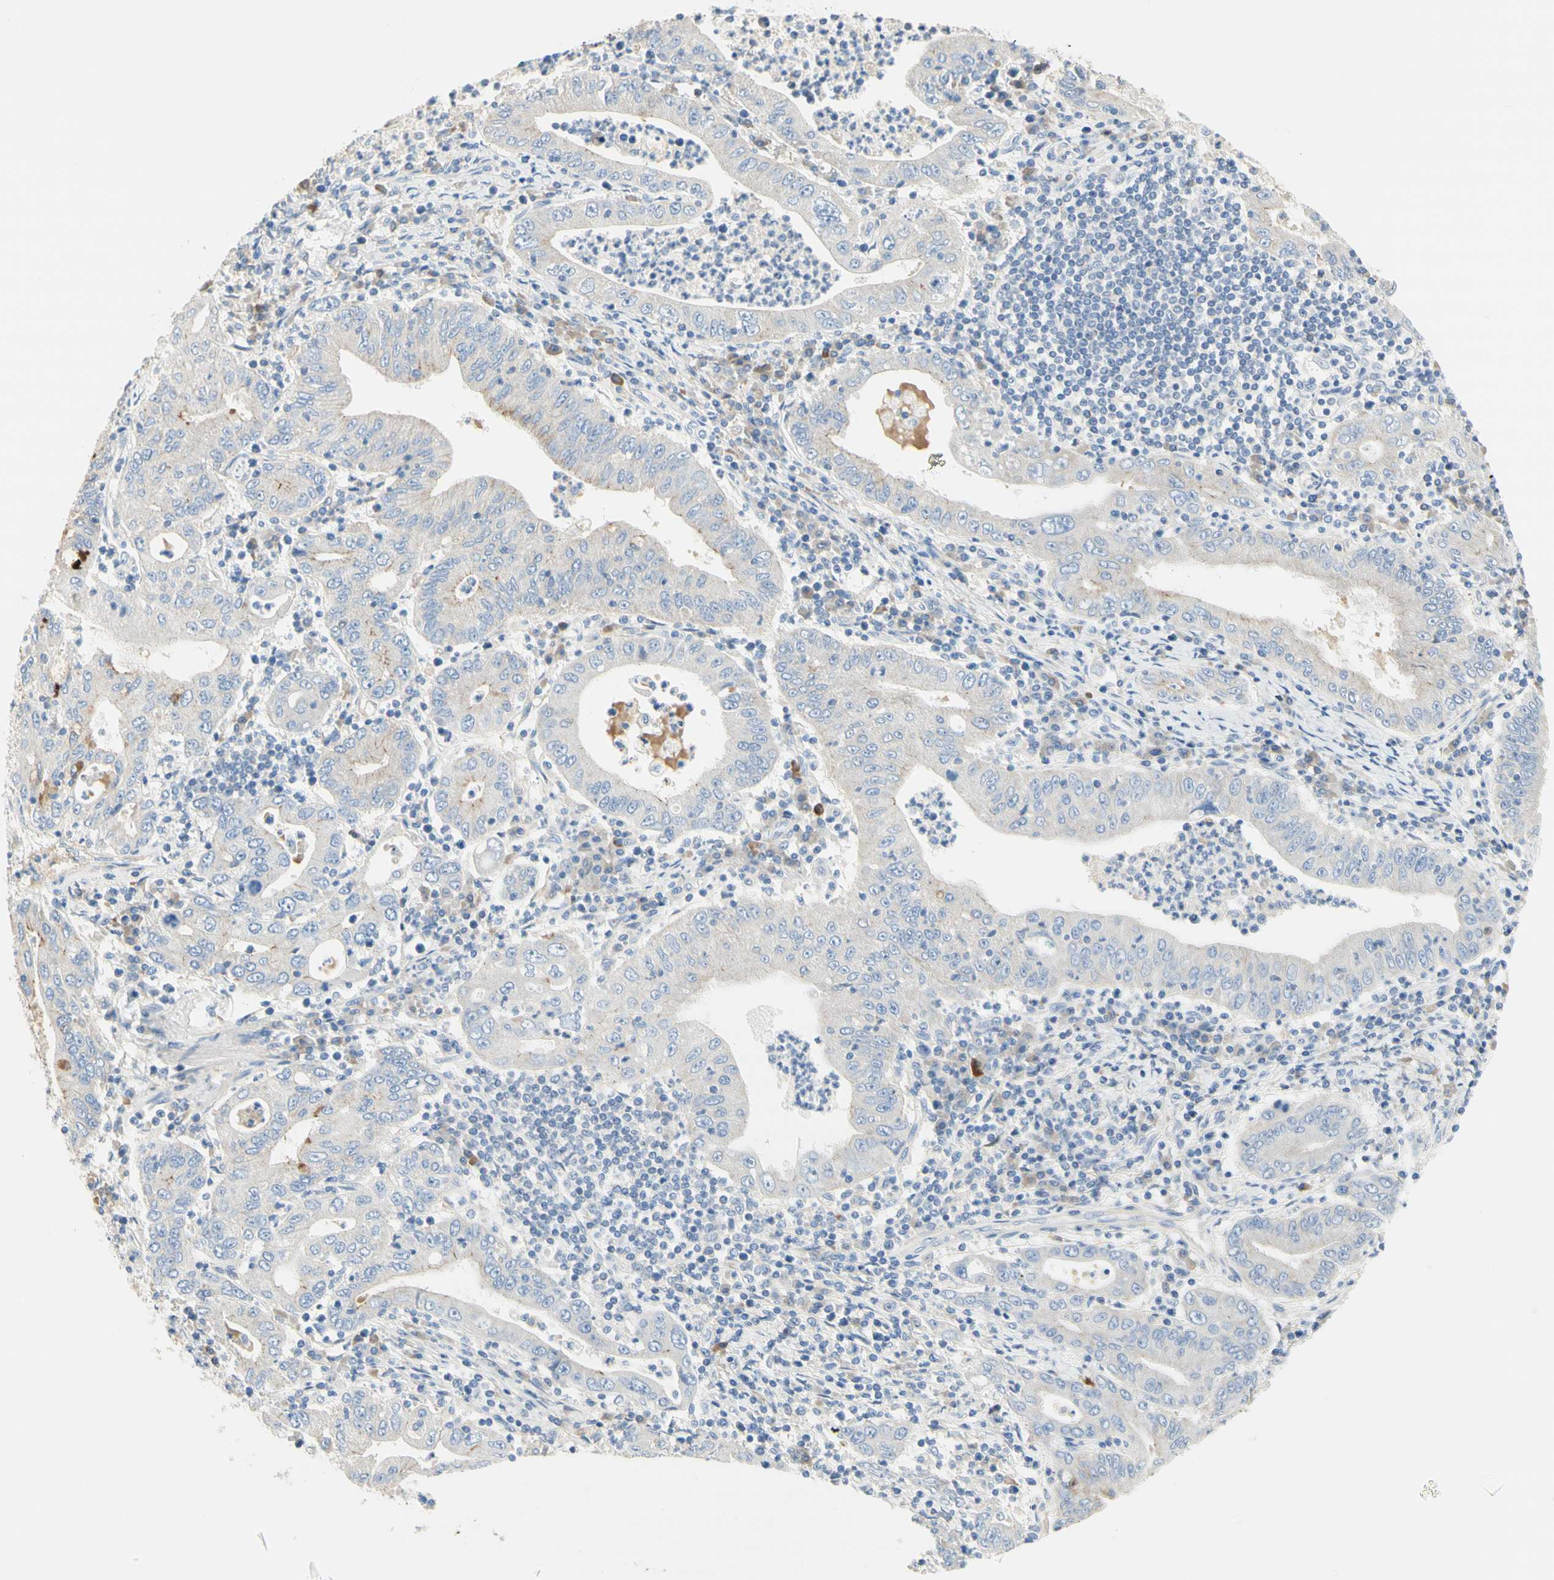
{"staining": {"intensity": "moderate", "quantity": "<25%", "location": "cytoplasmic/membranous"}, "tissue": "stomach cancer", "cell_type": "Tumor cells", "image_type": "cancer", "snomed": [{"axis": "morphology", "description": "Normal tissue, NOS"}, {"axis": "morphology", "description": "Adenocarcinoma, NOS"}, {"axis": "topography", "description": "Esophagus"}, {"axis": "topography", "description": "Stomach, upper"}, {"axis": "topography", "description": "Peripheral nerve tissue"}], "caption": "IHC histopathology image of neoplastic tissue: human stomach adenocarcinoma stained using IHC exhibits low levels of moderate protein expression localized specifically in the cytoplasmic/membranous of tumor cells, appearing as a cytoplasmic/membranous brown color.", "gene": "NECTIN4", "patient": {"sex": "male", "age": 62}}